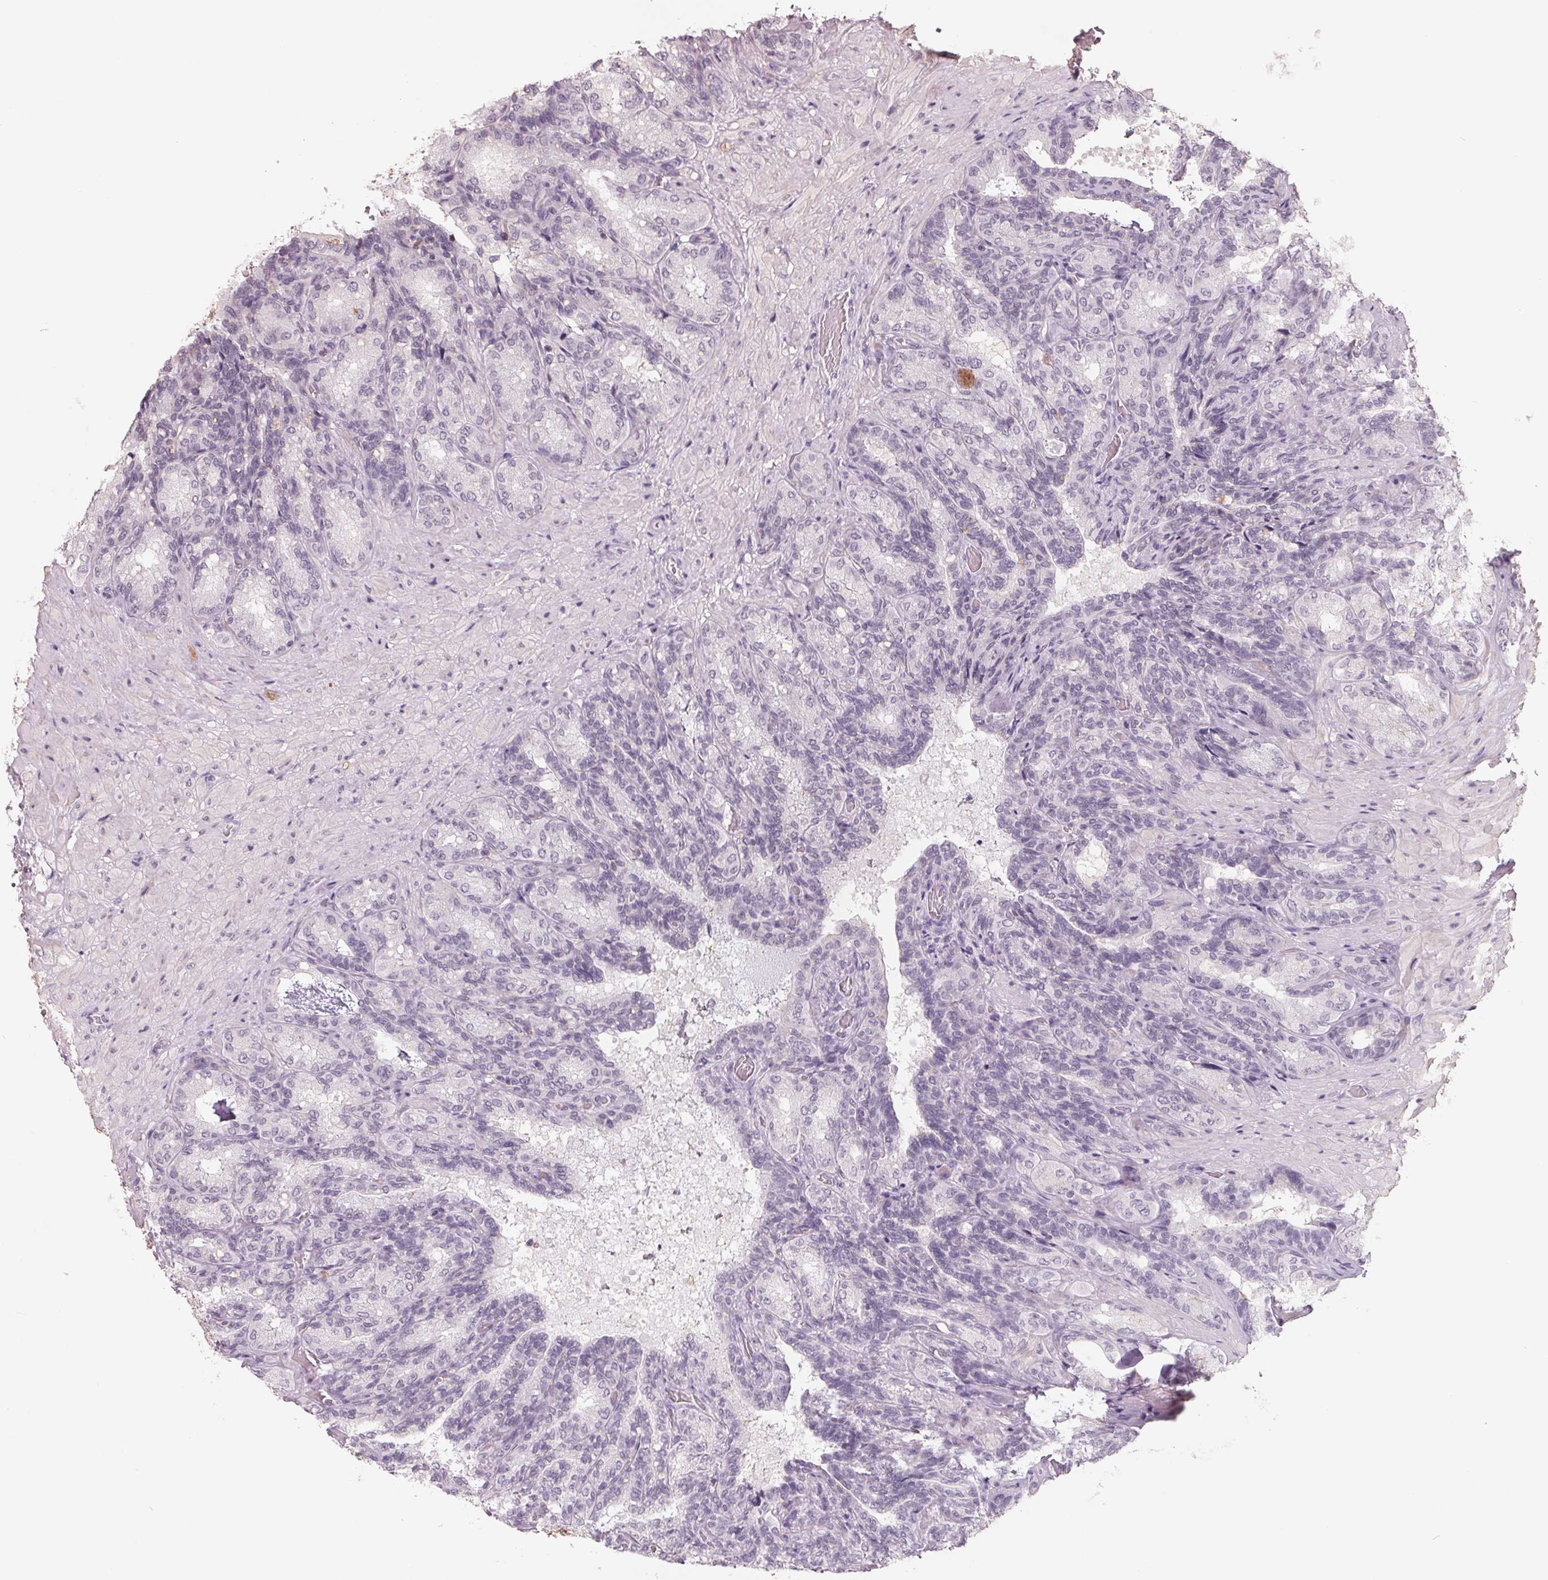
{"staining": {"intensity": "negative", "quantity": "none", "location": "none"}, "tissue": "seminal vesicle", "cell_type": "Glandular cells", "image_type": "normal", "snomed": [{"axis": "morphology", "description": "Normal tissue, NOS"}, {"axis": "topography", "description": "Seminal veicle"}], "caption": "DAB (3,3'-diaminobenzidine) immunohistochemical staining of normal human seminal vesicle reveals no significant staining in glandular cells.", "gene": "FTCD", "patient": {"sex": "male", "age": 68}}